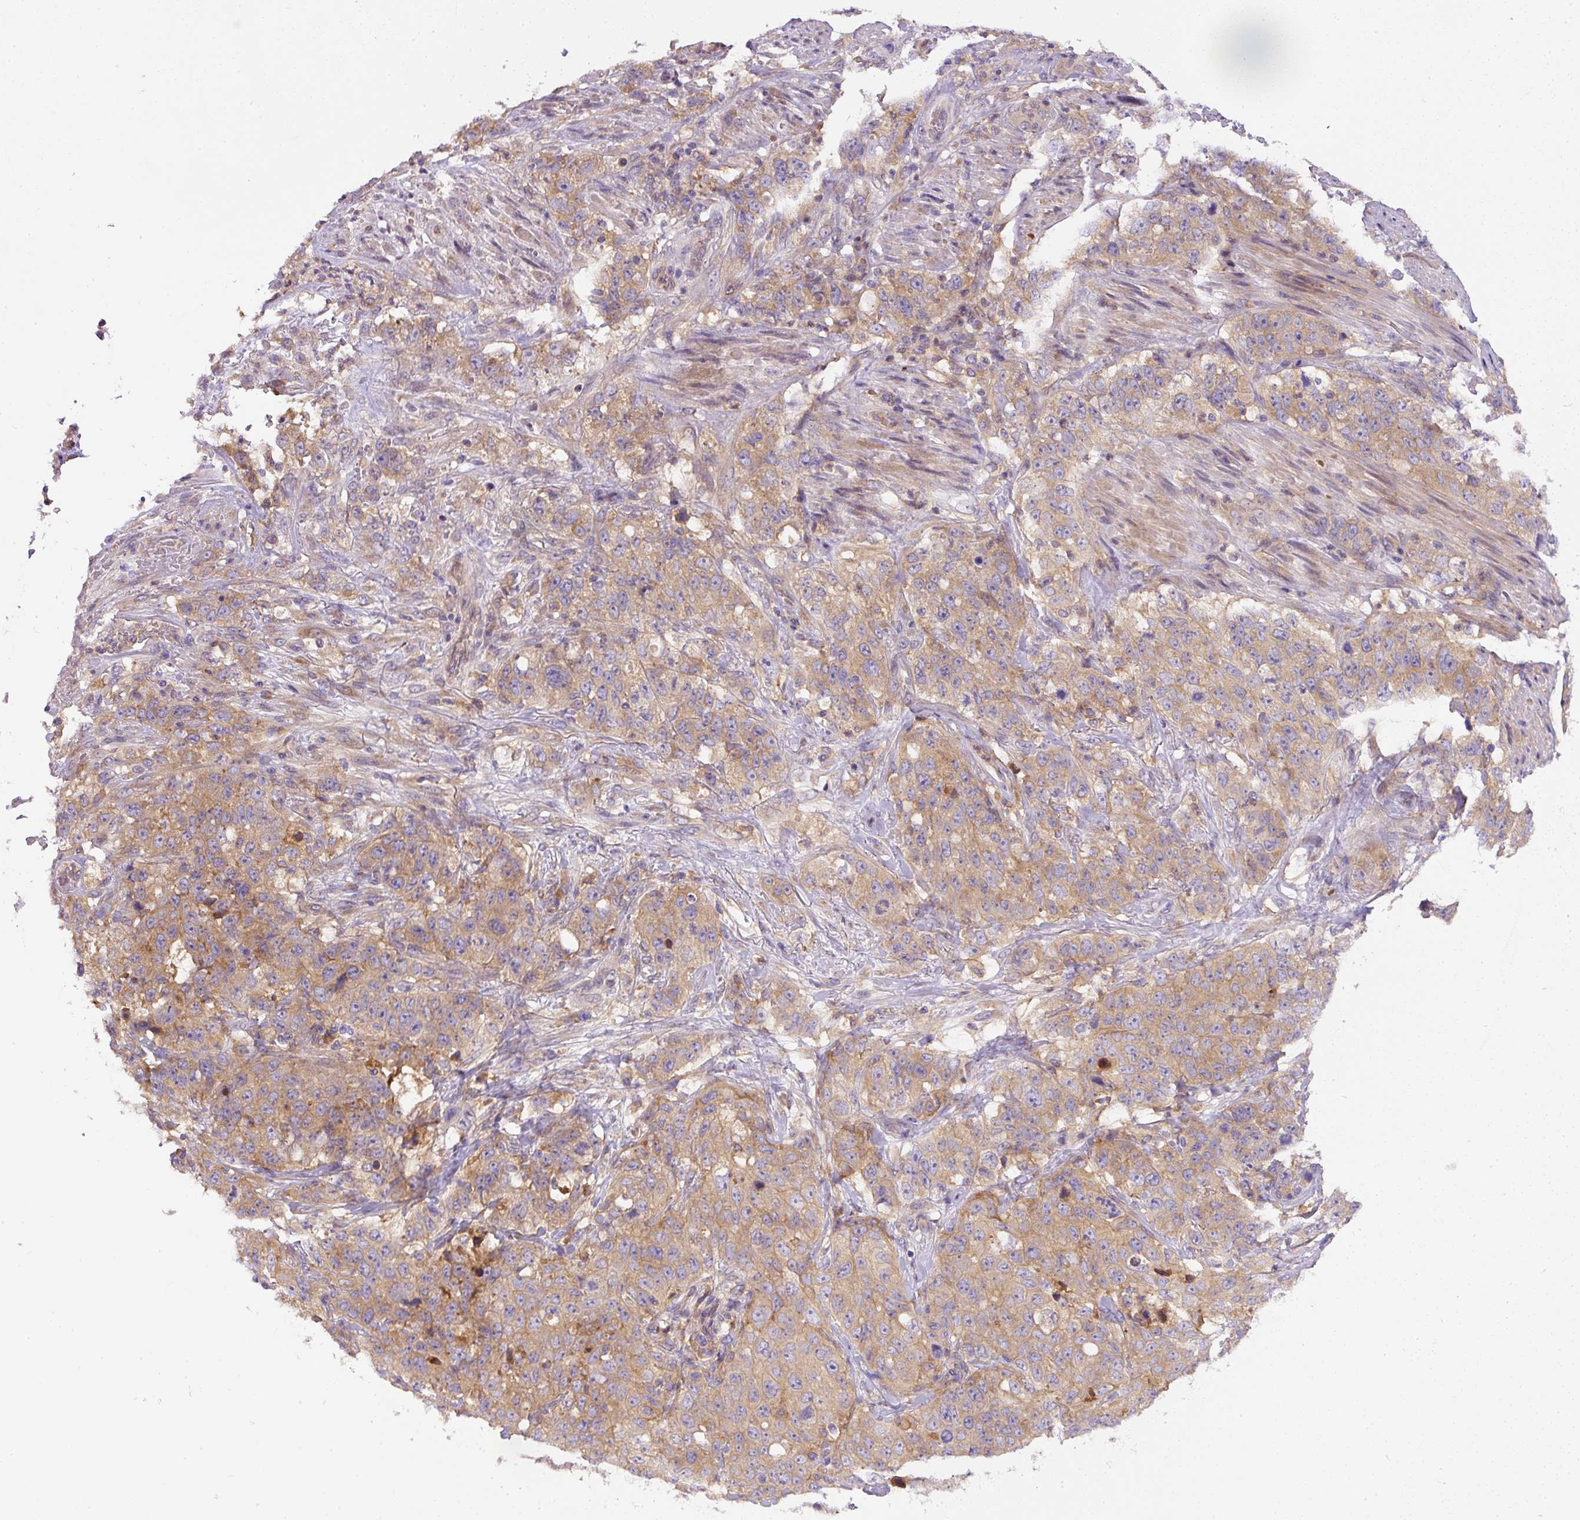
{"staining": {"intensity": "moderate", "quantity": ">75%", "location": "cytoplasmic/membranous"}, "tissue": "stomach cancer", "cell_type": "Tumor cells", "image_type": "cancer", "snomed": [{"axis": "morphology", "description": "Adenocarcinoma, NOS"}, {"axis": "topography", "description": "Stomach"}], "caption": "An immunohistochemistry photomicrograph of tumor tissue is shown. Protein staining in brown shows moderate cytoplasmic/membranous positivity in adenocarcinoma (stomach) within tumor cells.", "gene": "DAPK1", "patient": {"sex": "male", "age": 48}}